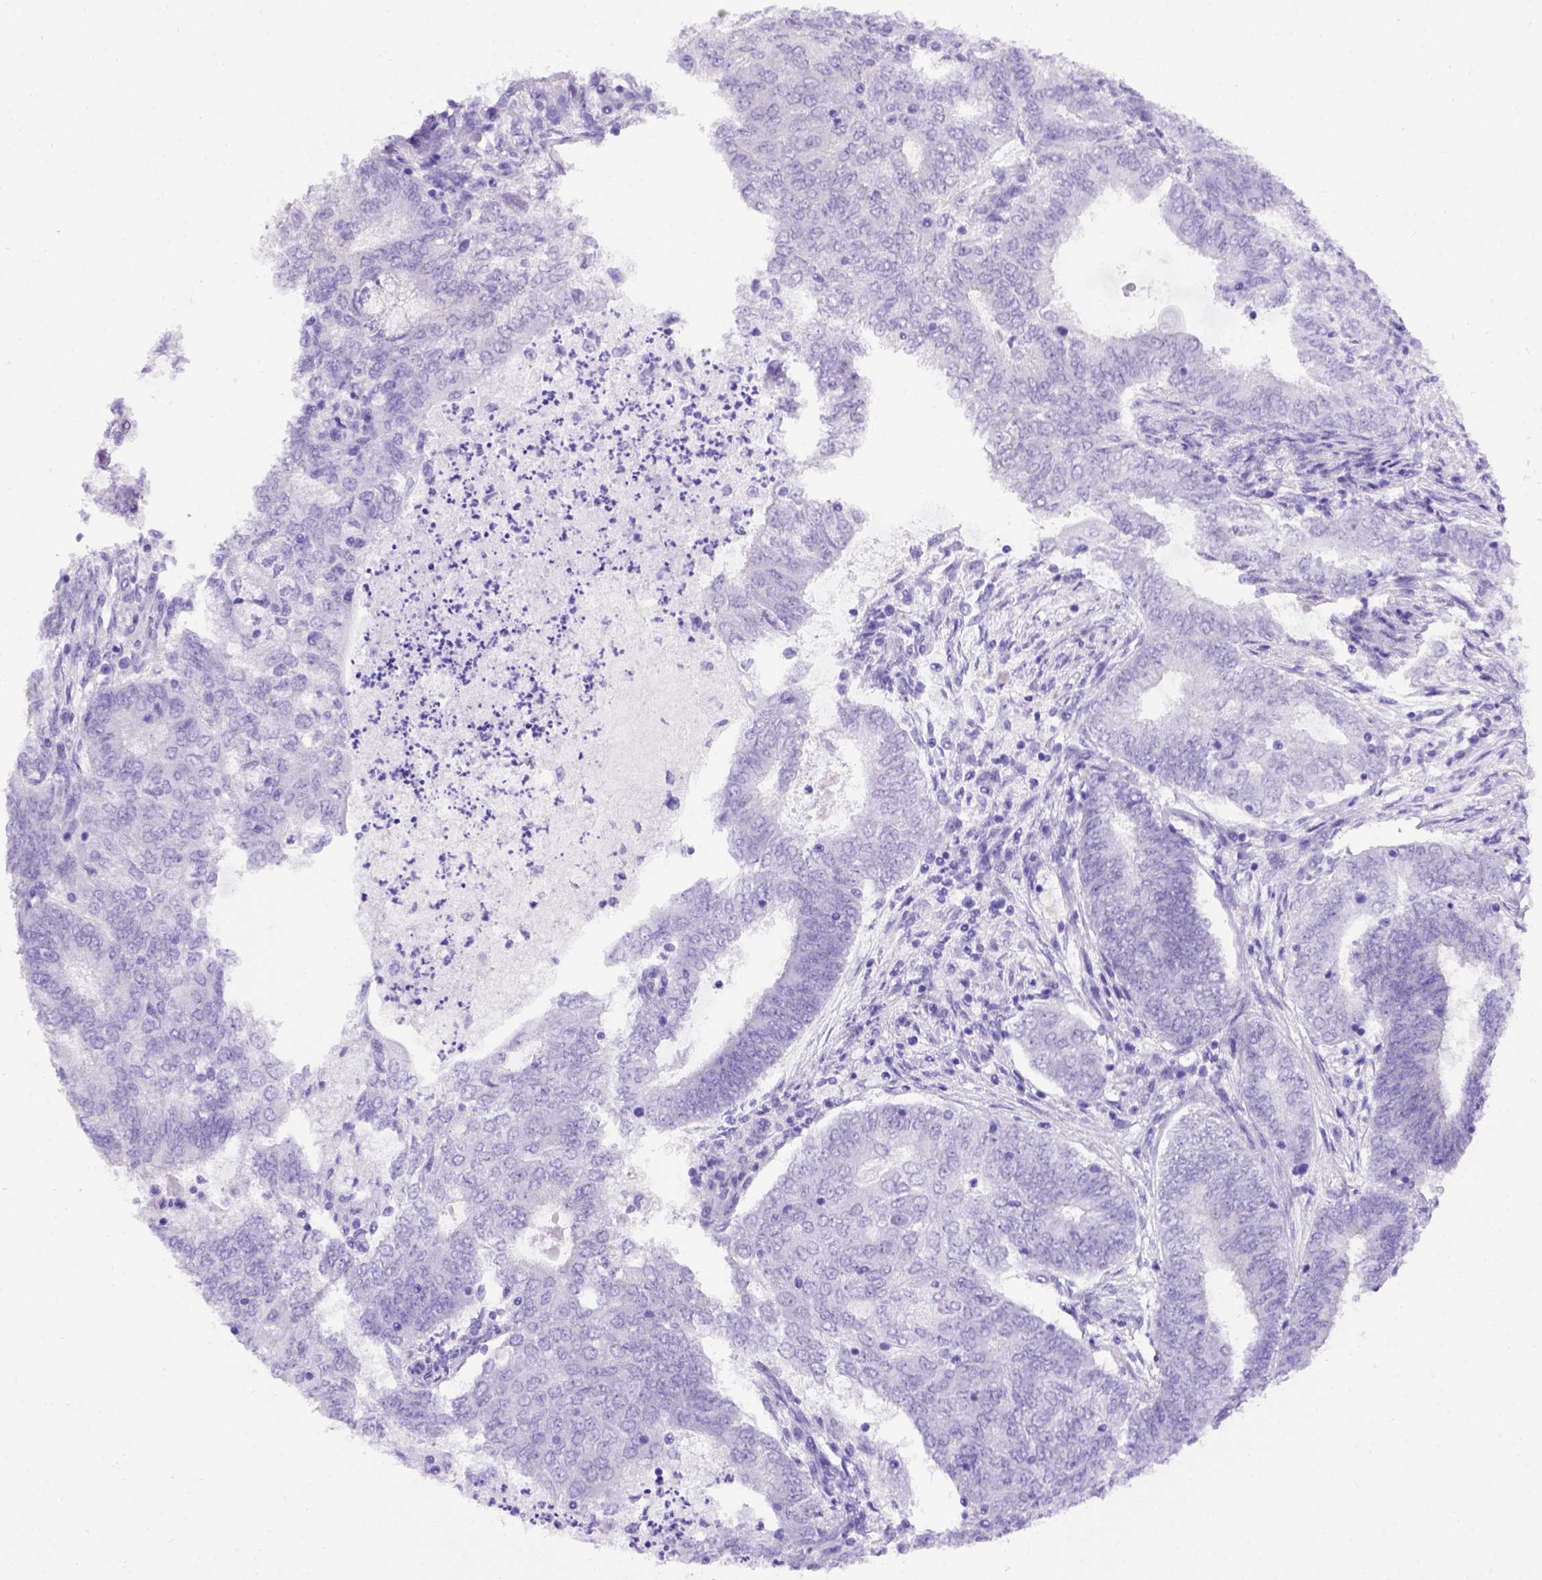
{"staining": {"intensity": "negative", "quantity": "none", "location": "none"}, "tissue": "endometrial cancer", "cell_type": "Tumor cells", "image_type": "cancer", "snomed": [{"axis": "morphology", "description": "Adenocarcinoma, NOS"}, {"axis": "topography", "description": "Endometrium"}], "caption": "IHC of endometrial cancer displays no expression in tumor cells. (DAB (3,3'-diaminobenzidine) immunohistochemistry visualized using brightfield microscopy, high magnification).", "gene": "ADAM12", "patient": {"sex": "female", "age": 62}}